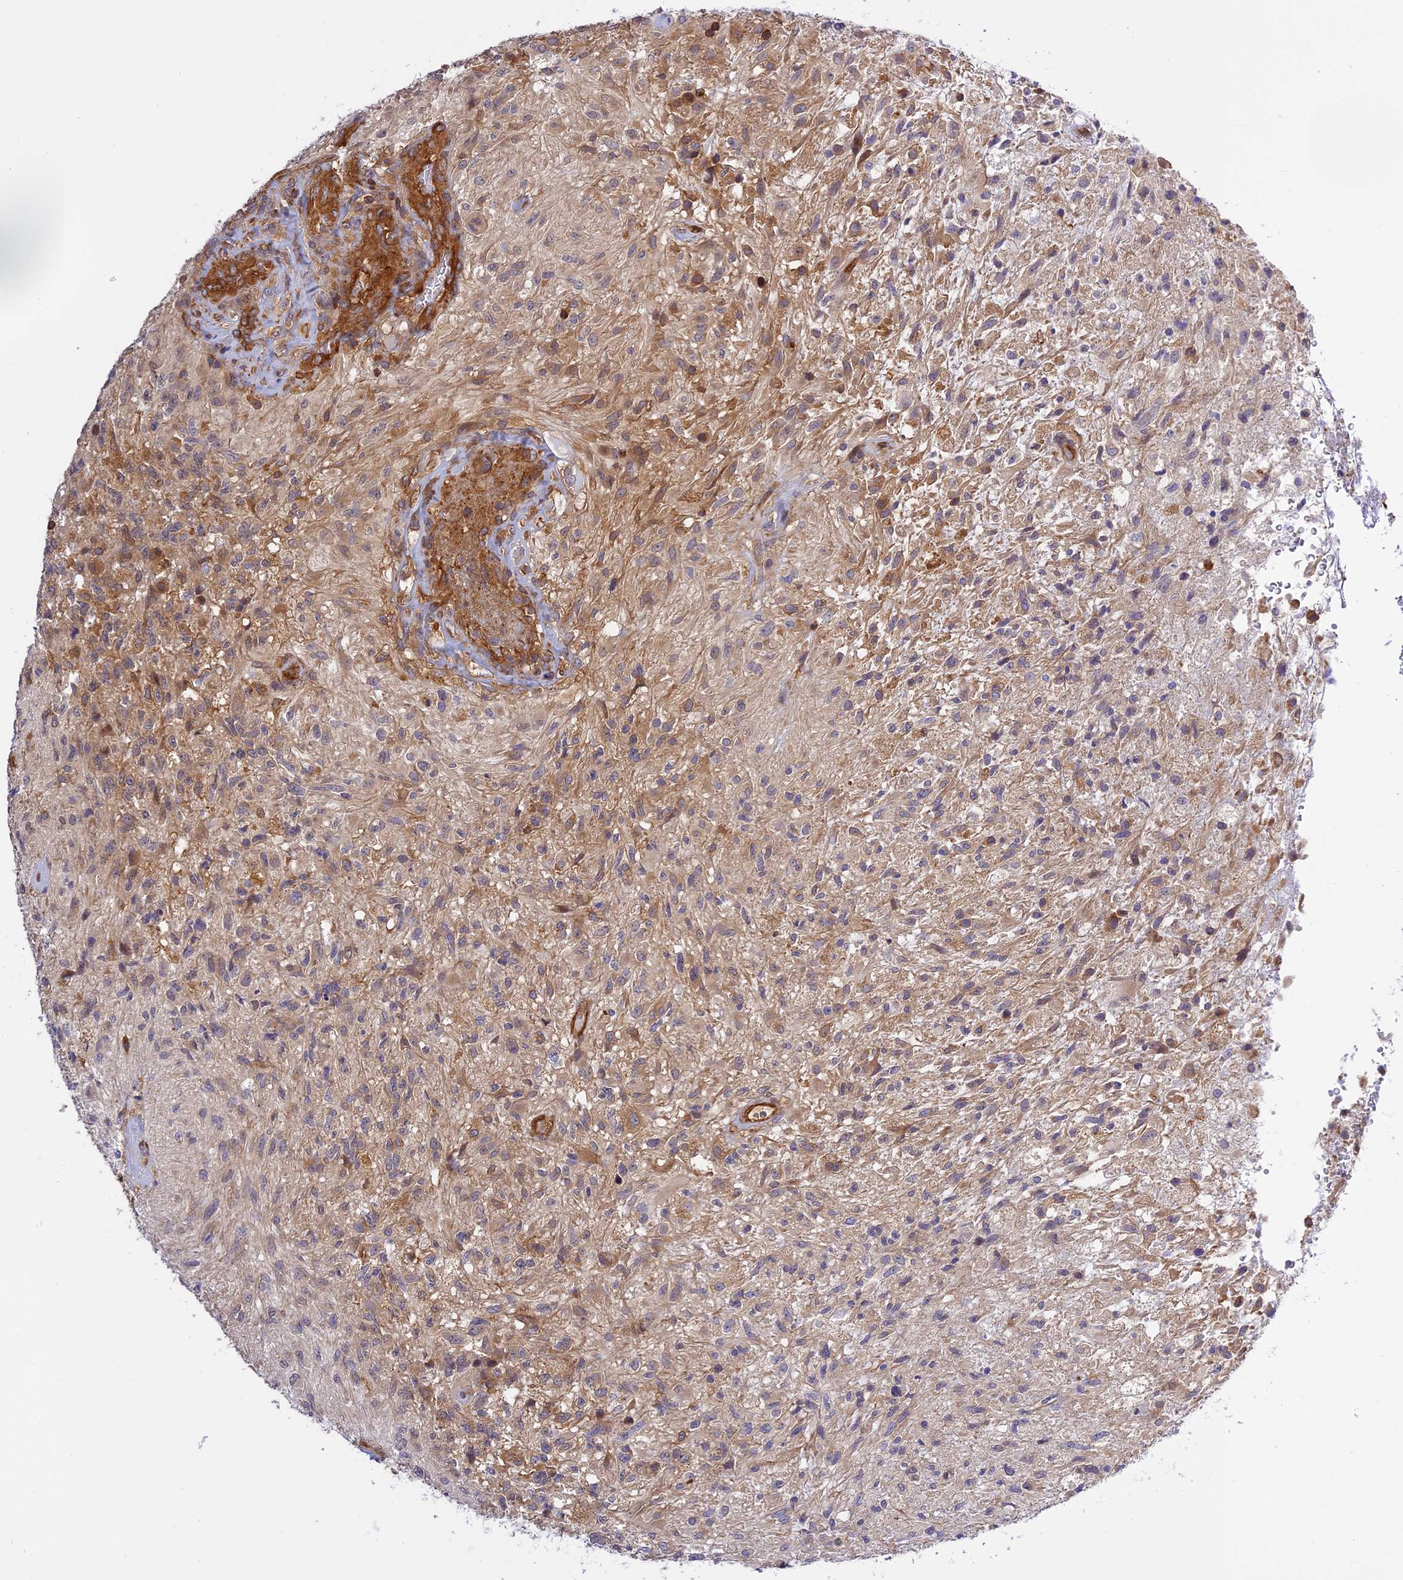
{"staining": {"intensity": "moderate", "quantity": "<25%", "location": "cytoplasmic/membranous"}, "tissue": "glioma", "cell_type": "Tumor cells", "image_type": "cancer", "snomed": [{"axis": "morphology", "description": "Glioma, malignant, High grade"}, {"axis": "topography", "description": "Brain"}], "caption": "Tumor cells exhibit low levels of moderate cytoplasmic/membranous expression in about <25% of cells in human glioma.", "gene": "C5orf22", "patient": {"sex": "male", "age": 56}}